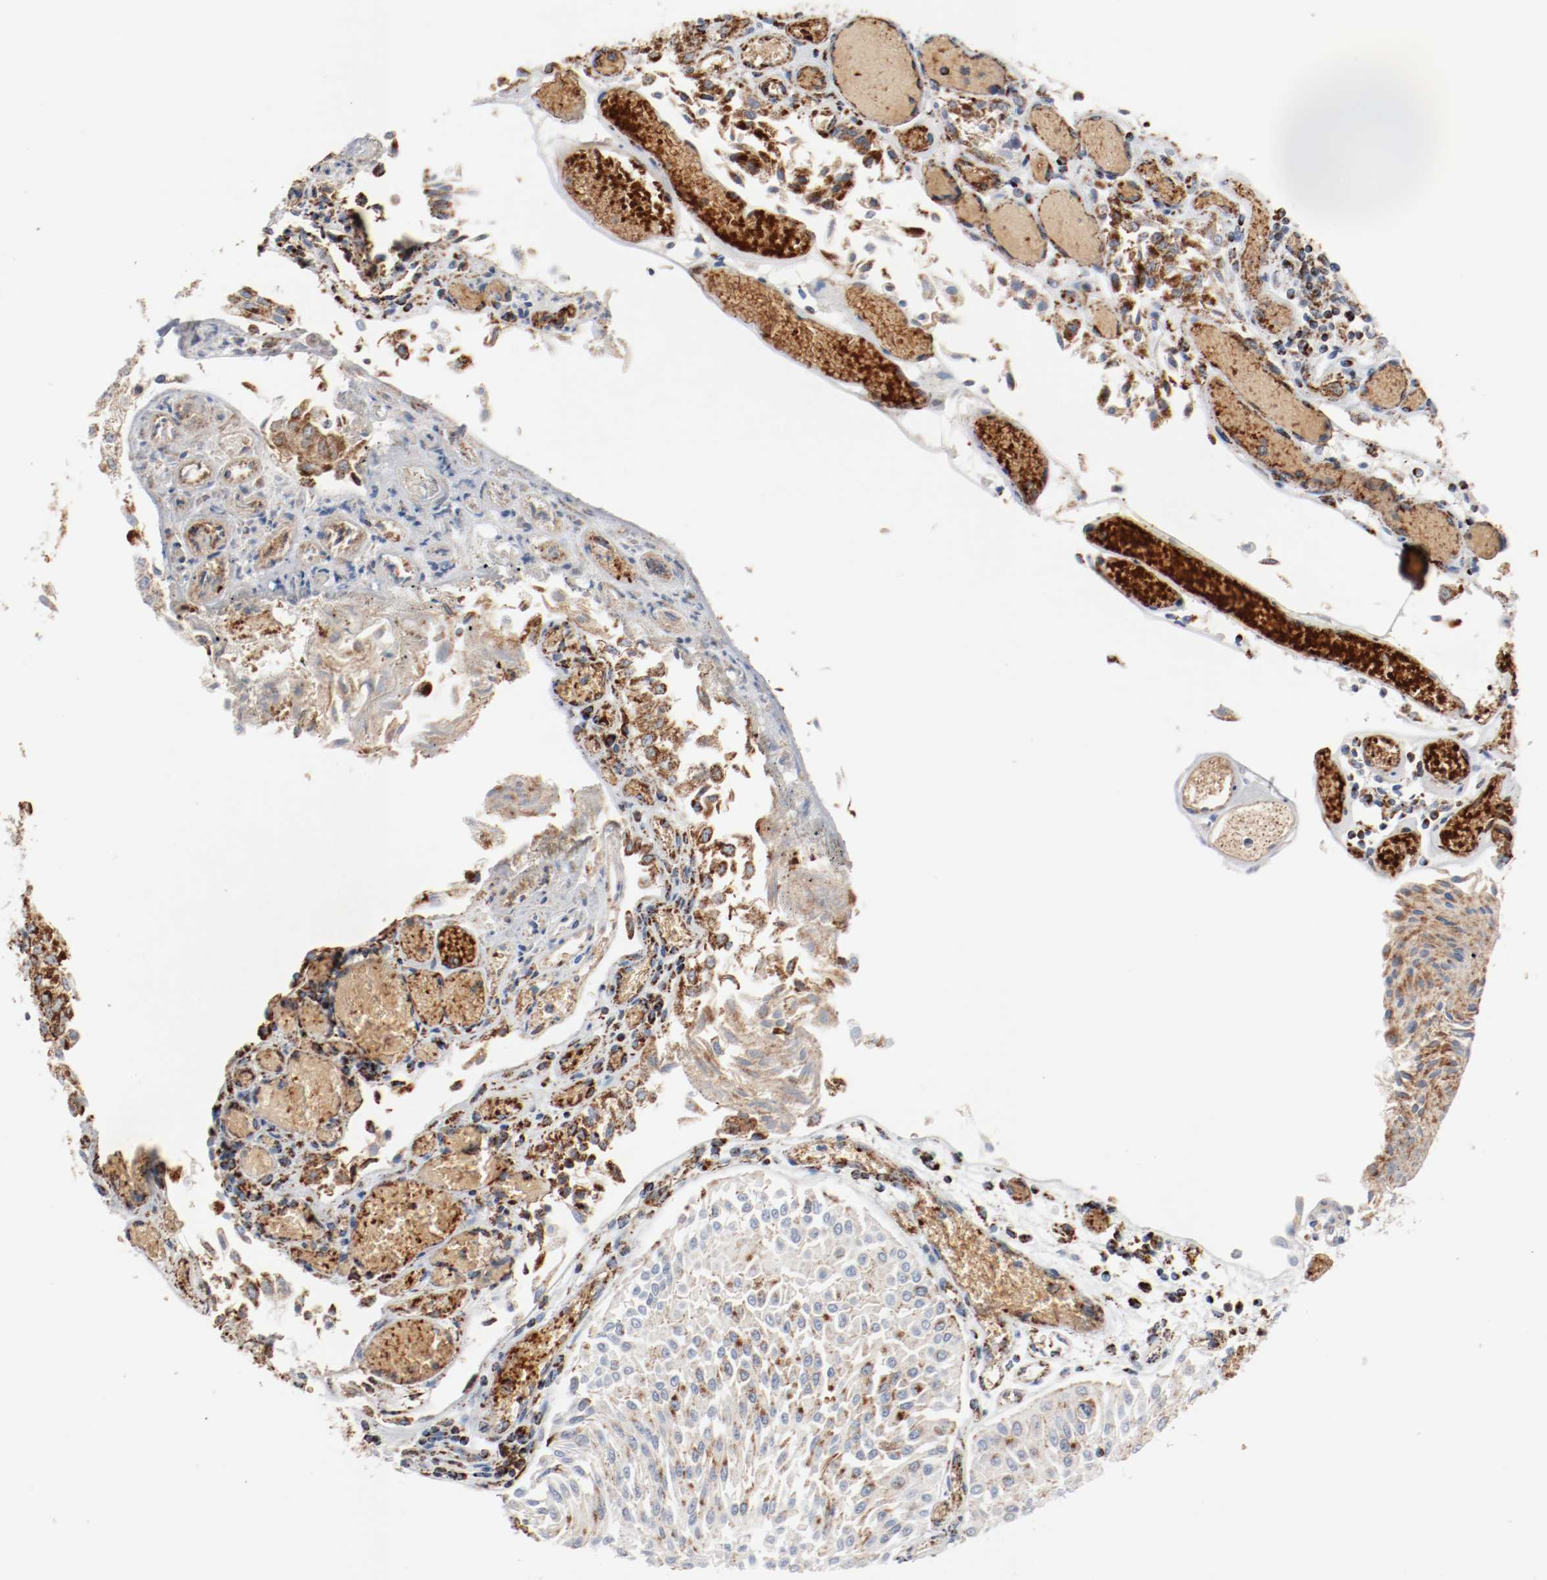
{"staining": {"intensity": "moderate", "quantity": ">75%", "location": "cytoplasmic/membranous"}, "tissue": "urothelial cancer", "cell_type": "Tumor cells", "image_type": "cancer", "snomed": [{"axis": "morphology", "description": "Urothelial carcinoma, Low grade"}, {"axis": "topography", "description": "Urinary bladder"}], "caption": "Immunohistochemical staining of urothelial cancer displays medium levels of moderate cytoplasmic/membranous protein staining in about >75% of tumor cells.", "gene": "NDUFB8", "patient": {"sex": "male", "age": 86}}